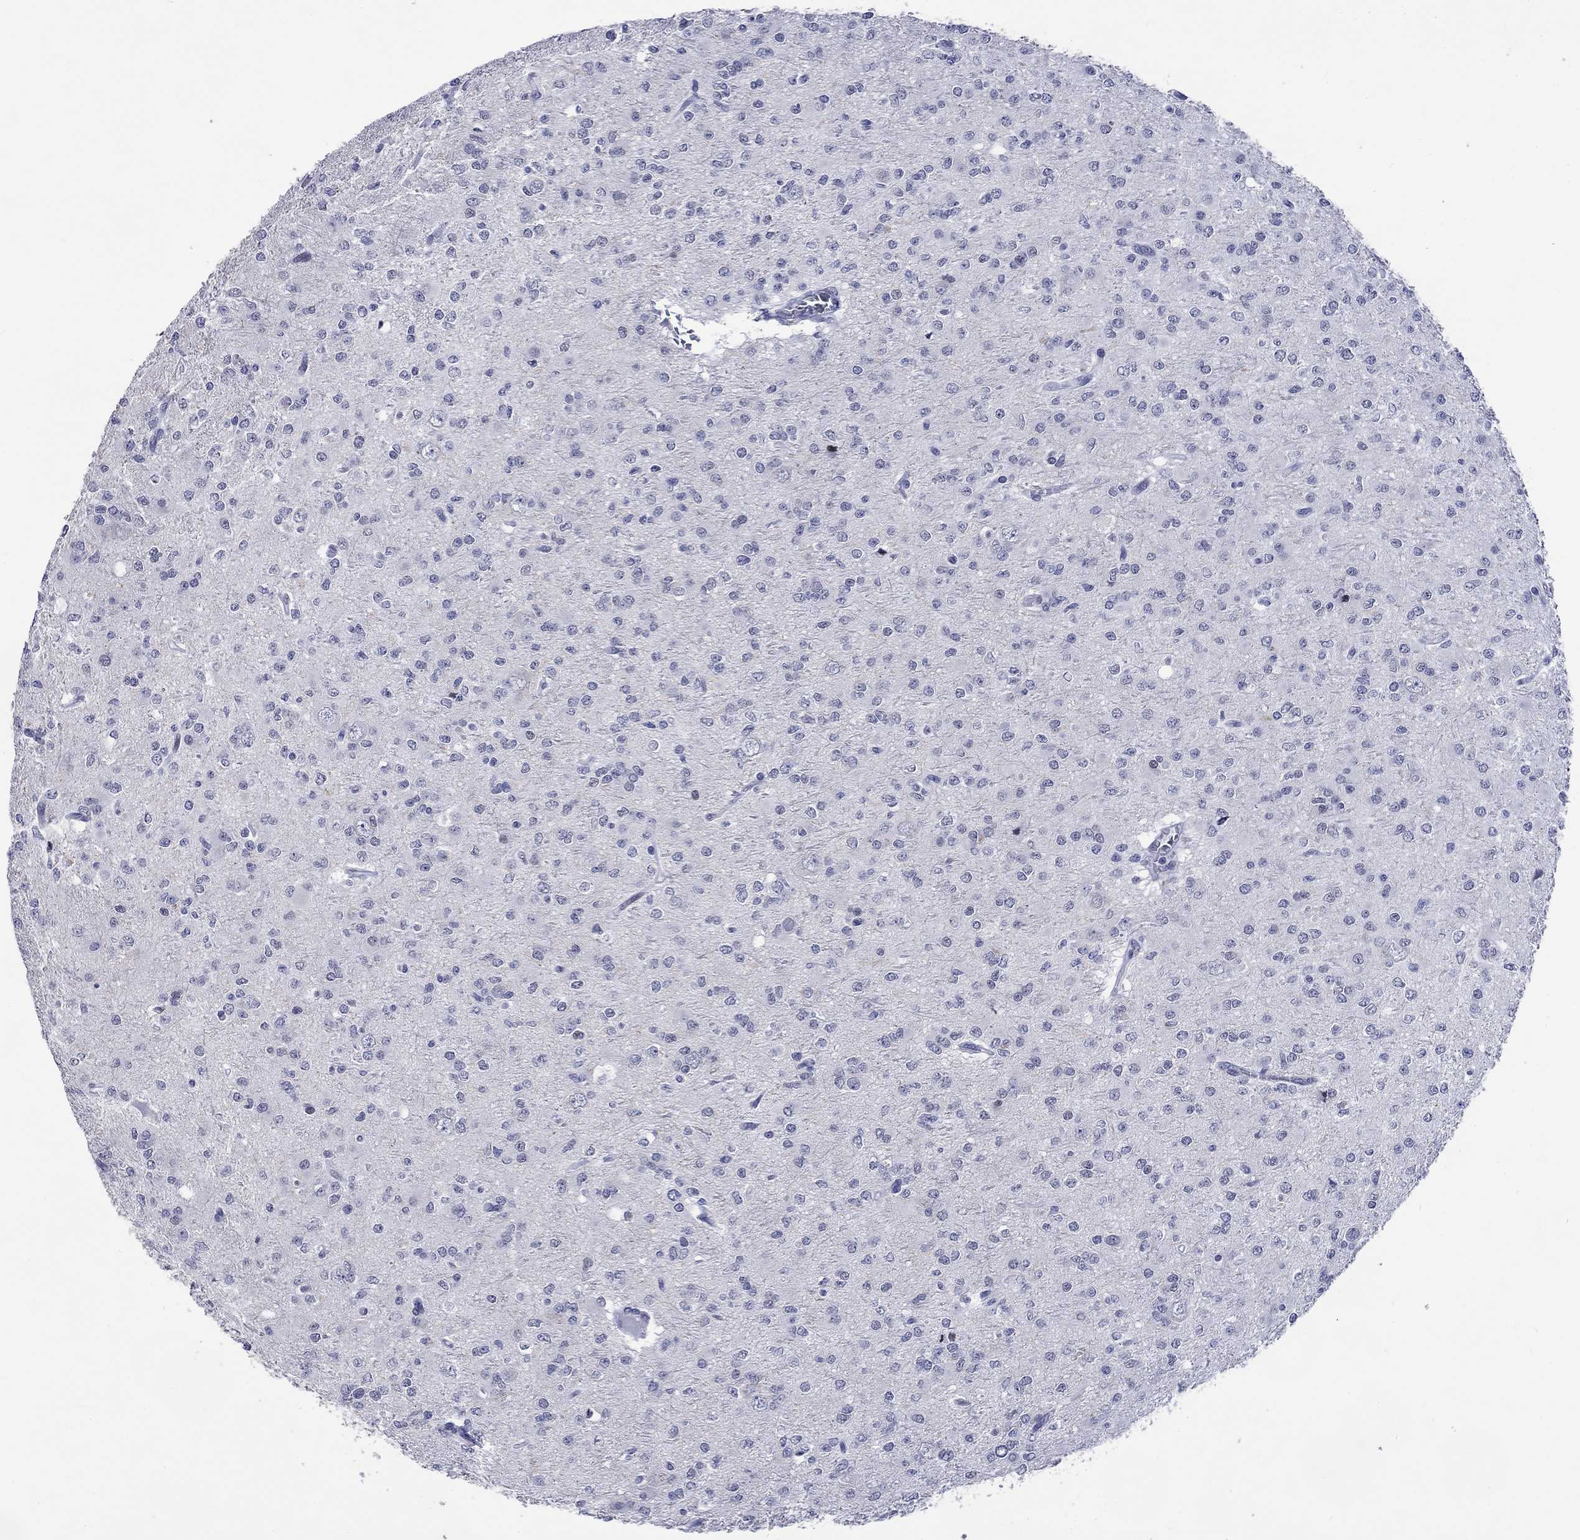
{"staining": {"intensity": "negative", "quantity": "none", "location": "none"}, "tissue": "glioma", "cell_type": "Tumor cells", "image_type": "cancer", "snomed": [{"axis": "morphology", "description": "Glioma, malignant, Low grade"}, {"axis": "topography", "description": "Brain"}], "caption": "Tumor cells show no significant protein expression in glioma.", "gene": "CDCA2", "patient": {"sex": "male", "age": 27}}